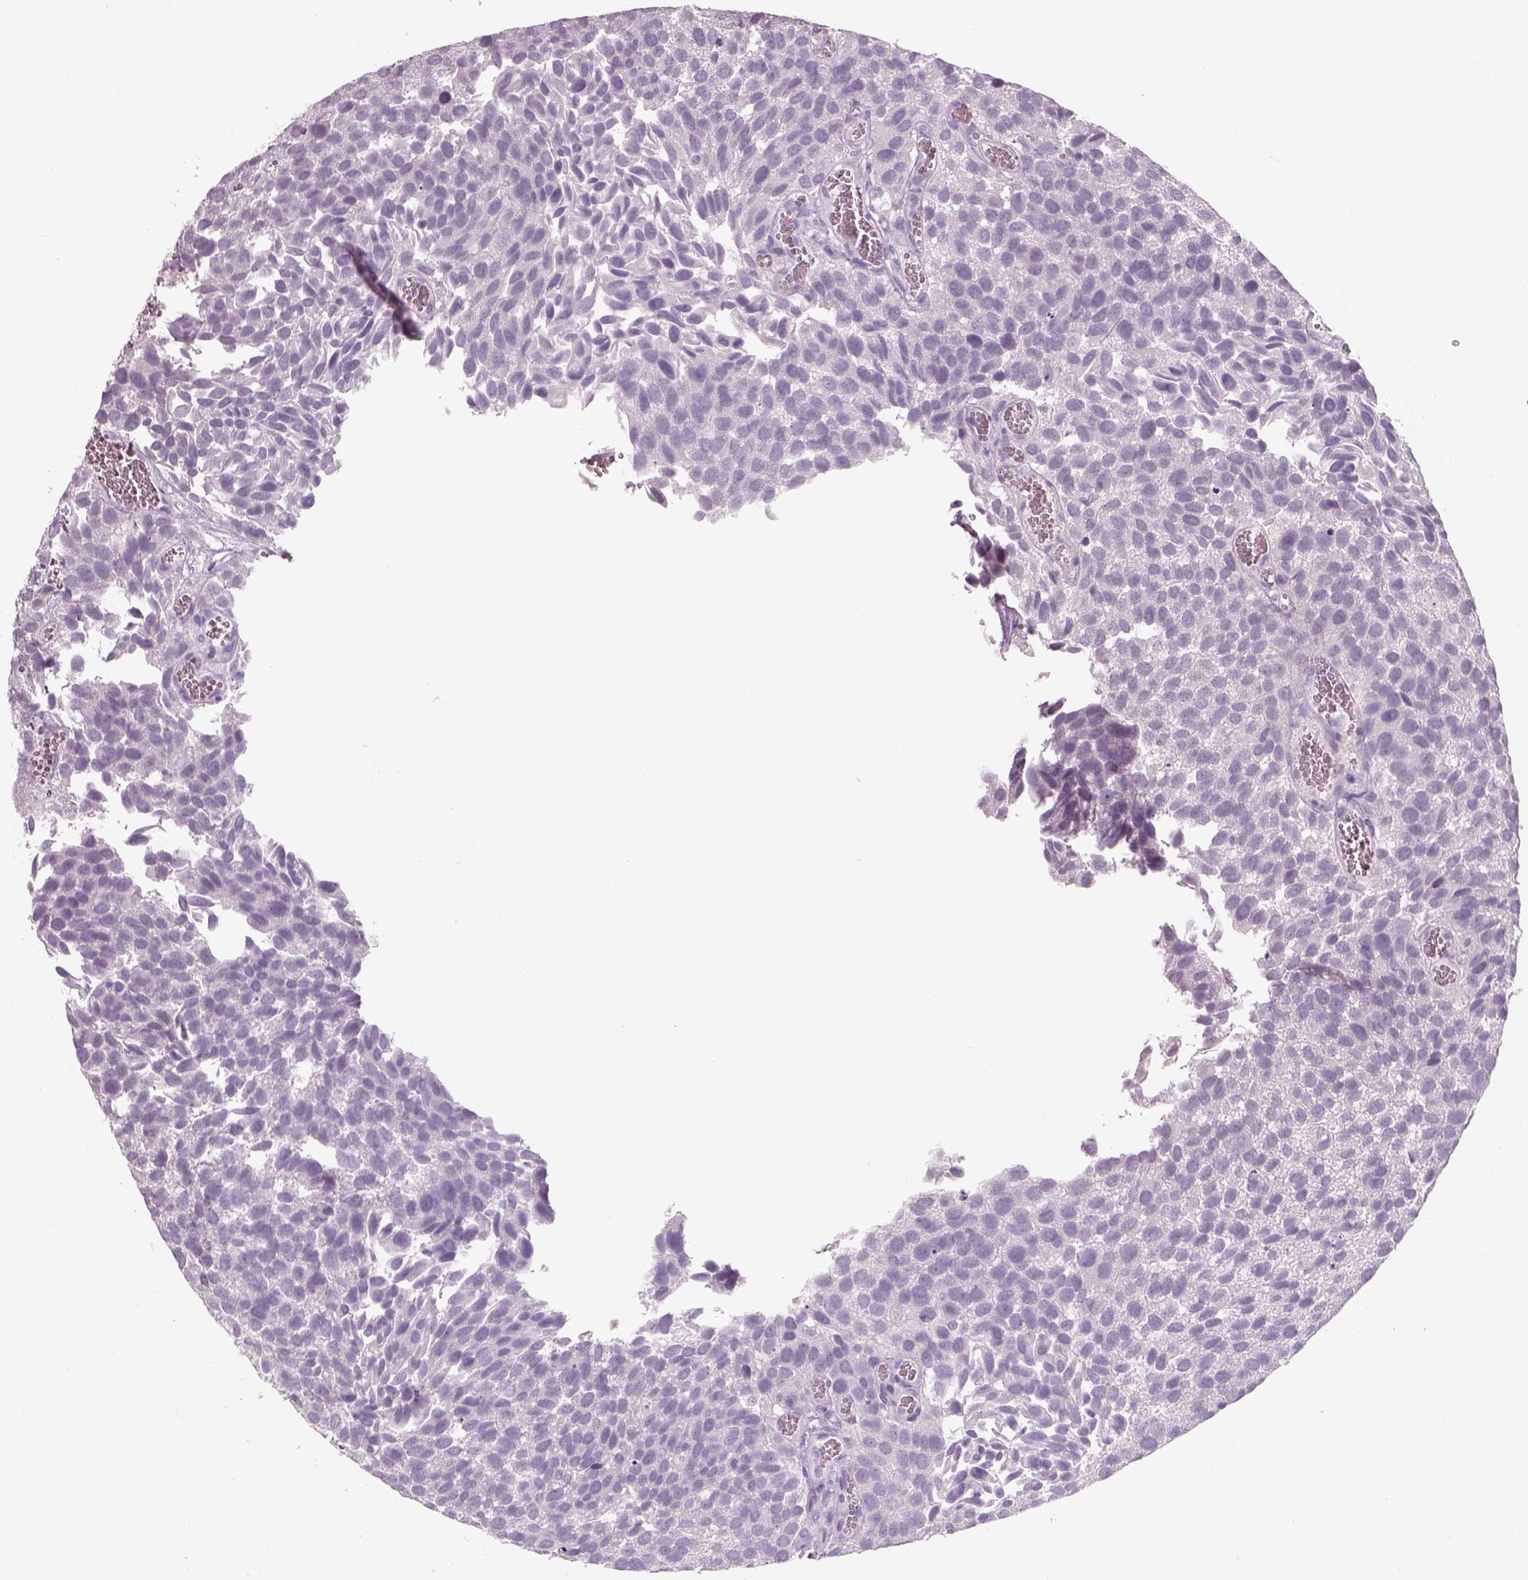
{"staining": {"intensity": "negative", "quantity": "none", "location": "none"}, "tissue": "urothelial cancer", "cell_type": "Tumor cells", "image_type": "cancer", "snomed": [{"axis": "morphology", "description": "Urothelial carcinoma, Low grade"}, {"axis": "topography", "description": "Urinary bladder"}], "caption": "DAB (3,3'-diaminobenzidine) immunohistochemical staining of human urothelial carcinoma (low-grade) displays no significant expression in tumor cells. The staining was performed using DAB (3,3'-diaminobenzidine) to visualize the protein expression in brown, while the nuclei were stained in blue with hematoxylin (Magnification: 20x).", "gene": "SLC6A2", "patient": {"sex": "female", "age": 69}}